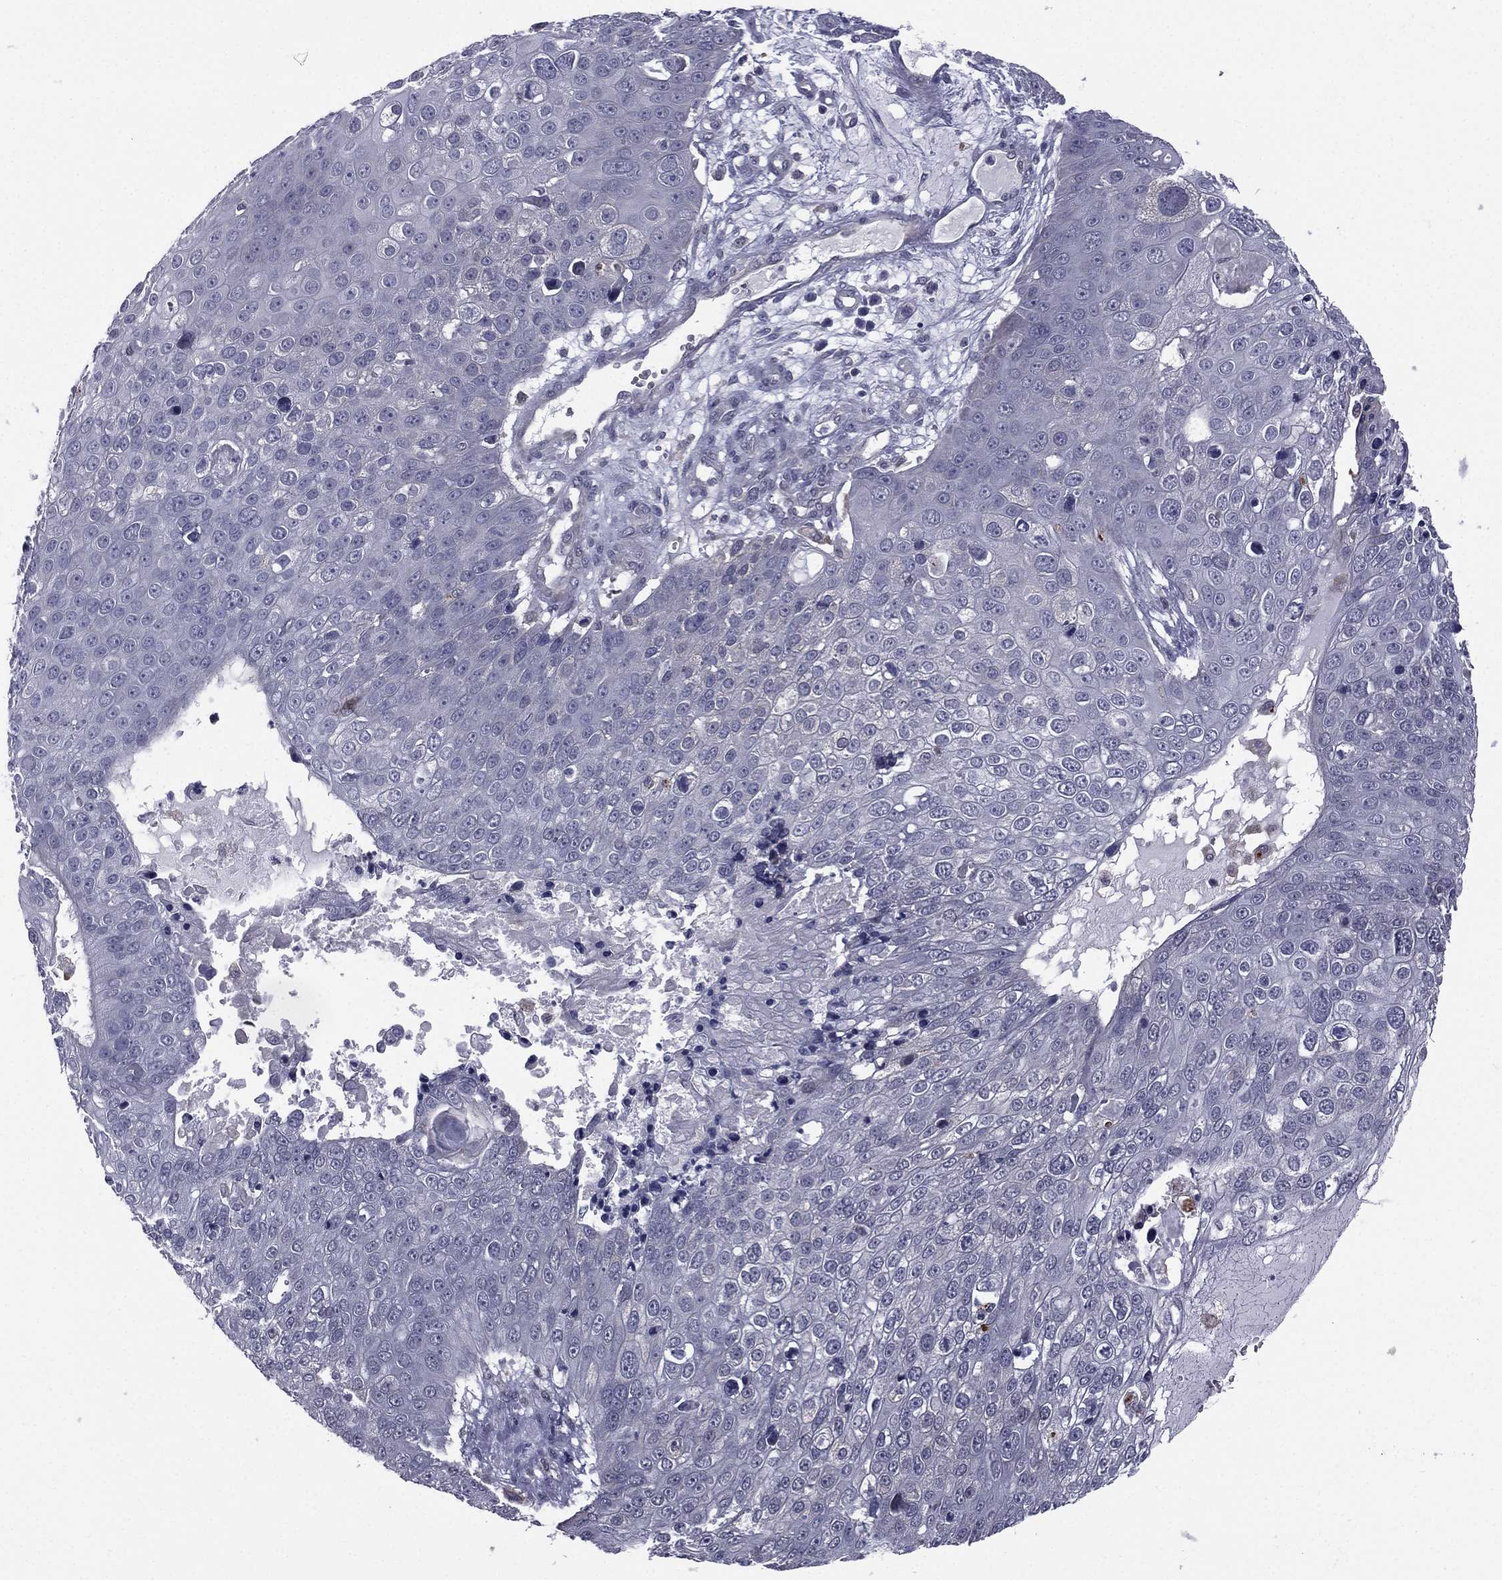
{"staining": {"intensity": "negative", "quantity": "none", "location": "none"}, "tissue": "skin cancer", "cell_type": "Tumor cells", "image_type": "cancer", "snomed": [{"axis": "morphology", "description": "Squamous cell carcinoma, NOS"}, {"axis": "topography", "description": "Skin"}], "caption": "This is an immunohistochemistry (IHC) histopathology image of squamous cell carcinoma (skin). There is no staining in tumor cells.", "gene": "ACTRT2", "patient": {"sex": "male", "age": 71}}